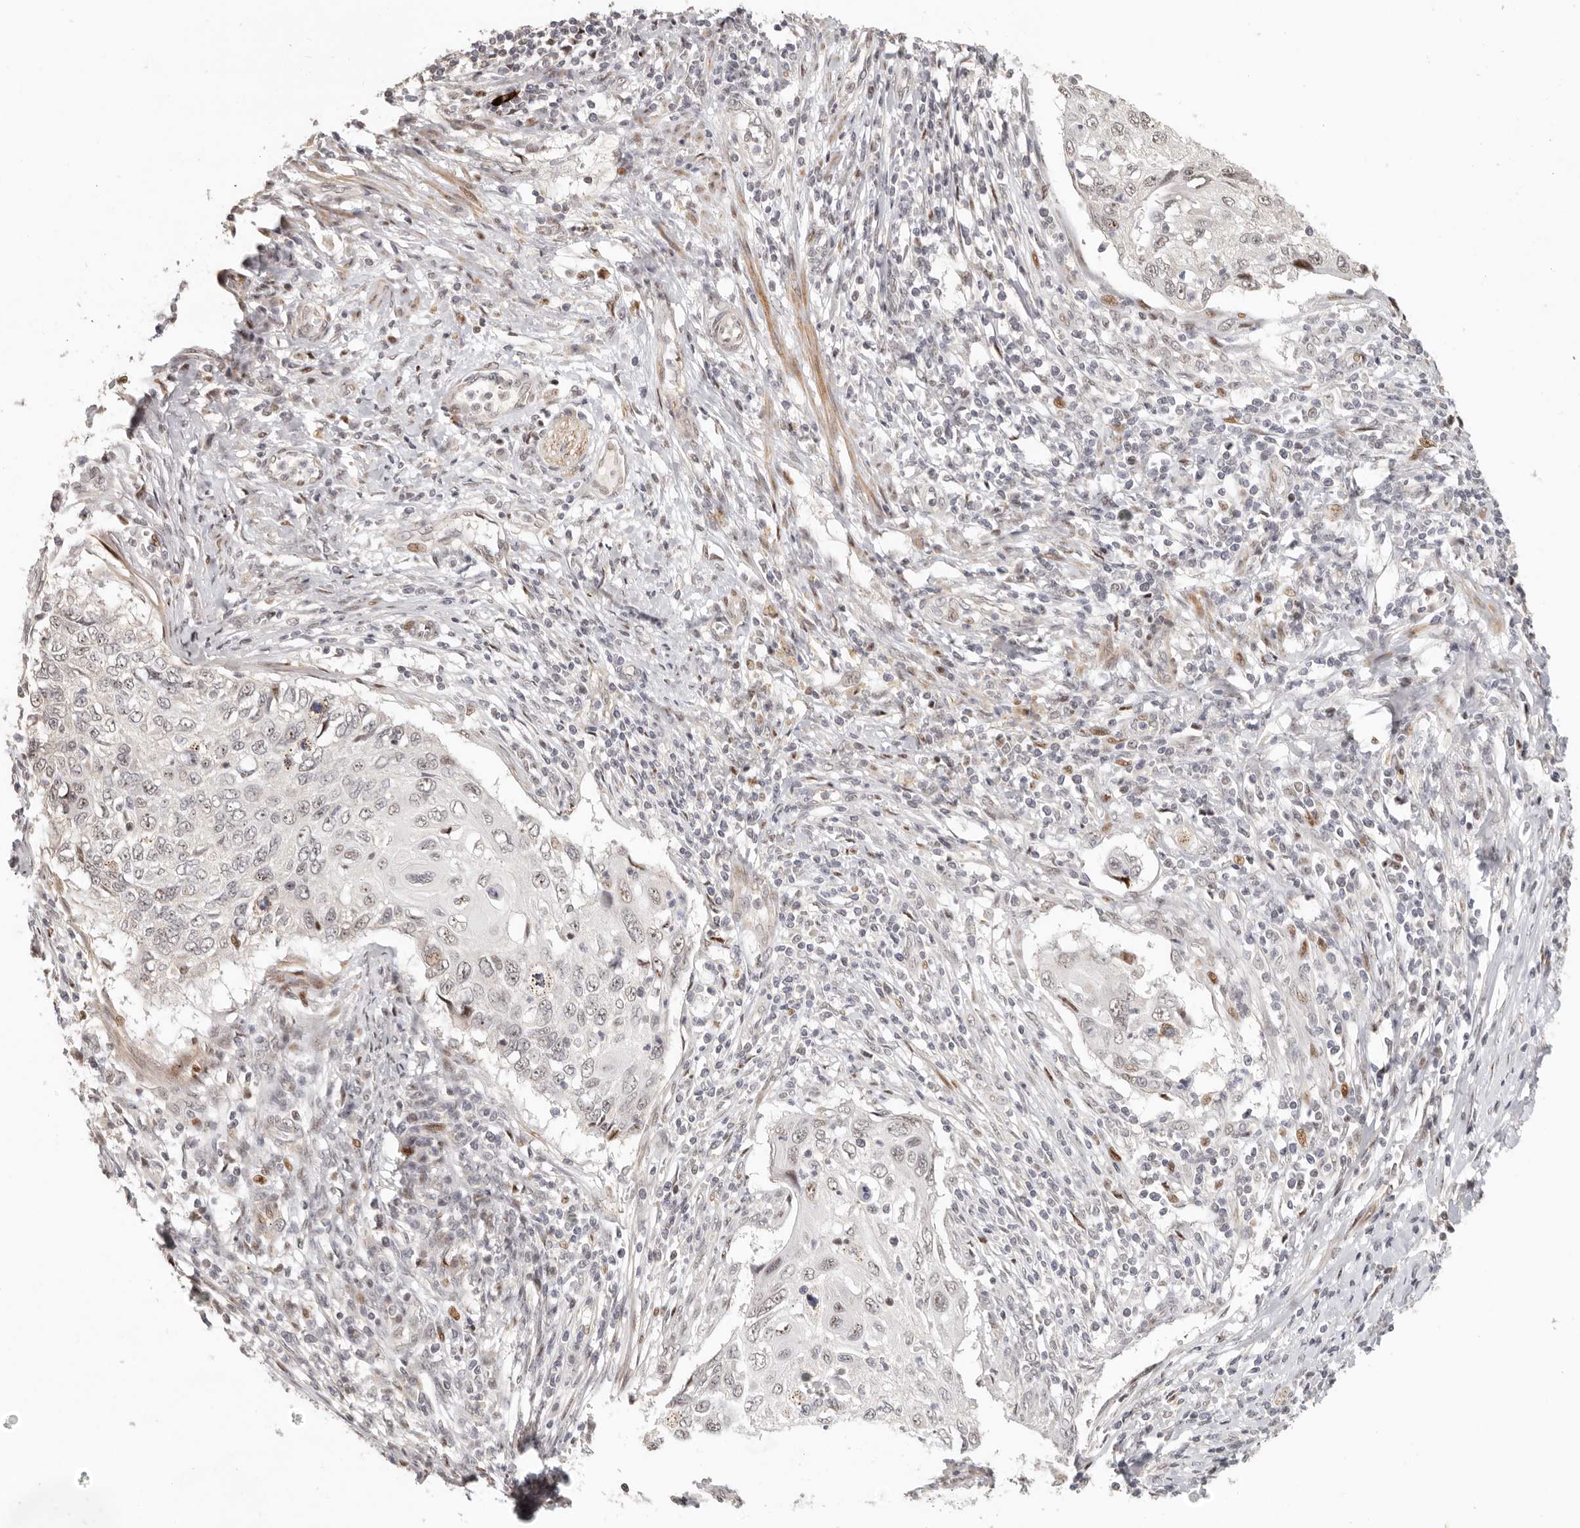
{"staining": {"intensity": "weak", "quantity": "<25%", "location": "nuclear"}, "tissue": "cervical cancer", "cell_type": "Tumor cells", "image_type": "cancer", "snomed": [{"axis": "morphology", "description": "Squamous cell carcinoma, NOS"}, {"axis": "topography", "description": "Cervix"}], "caption": "High power microscopy image of an immunohistochemistry (IHC) photomicrograph of squamous cell carcinoma (cervical), revealing no significant staining in tumor cells.", "gene": "GPBP1L1", "patient": {"sex": "female", "age": 70}}